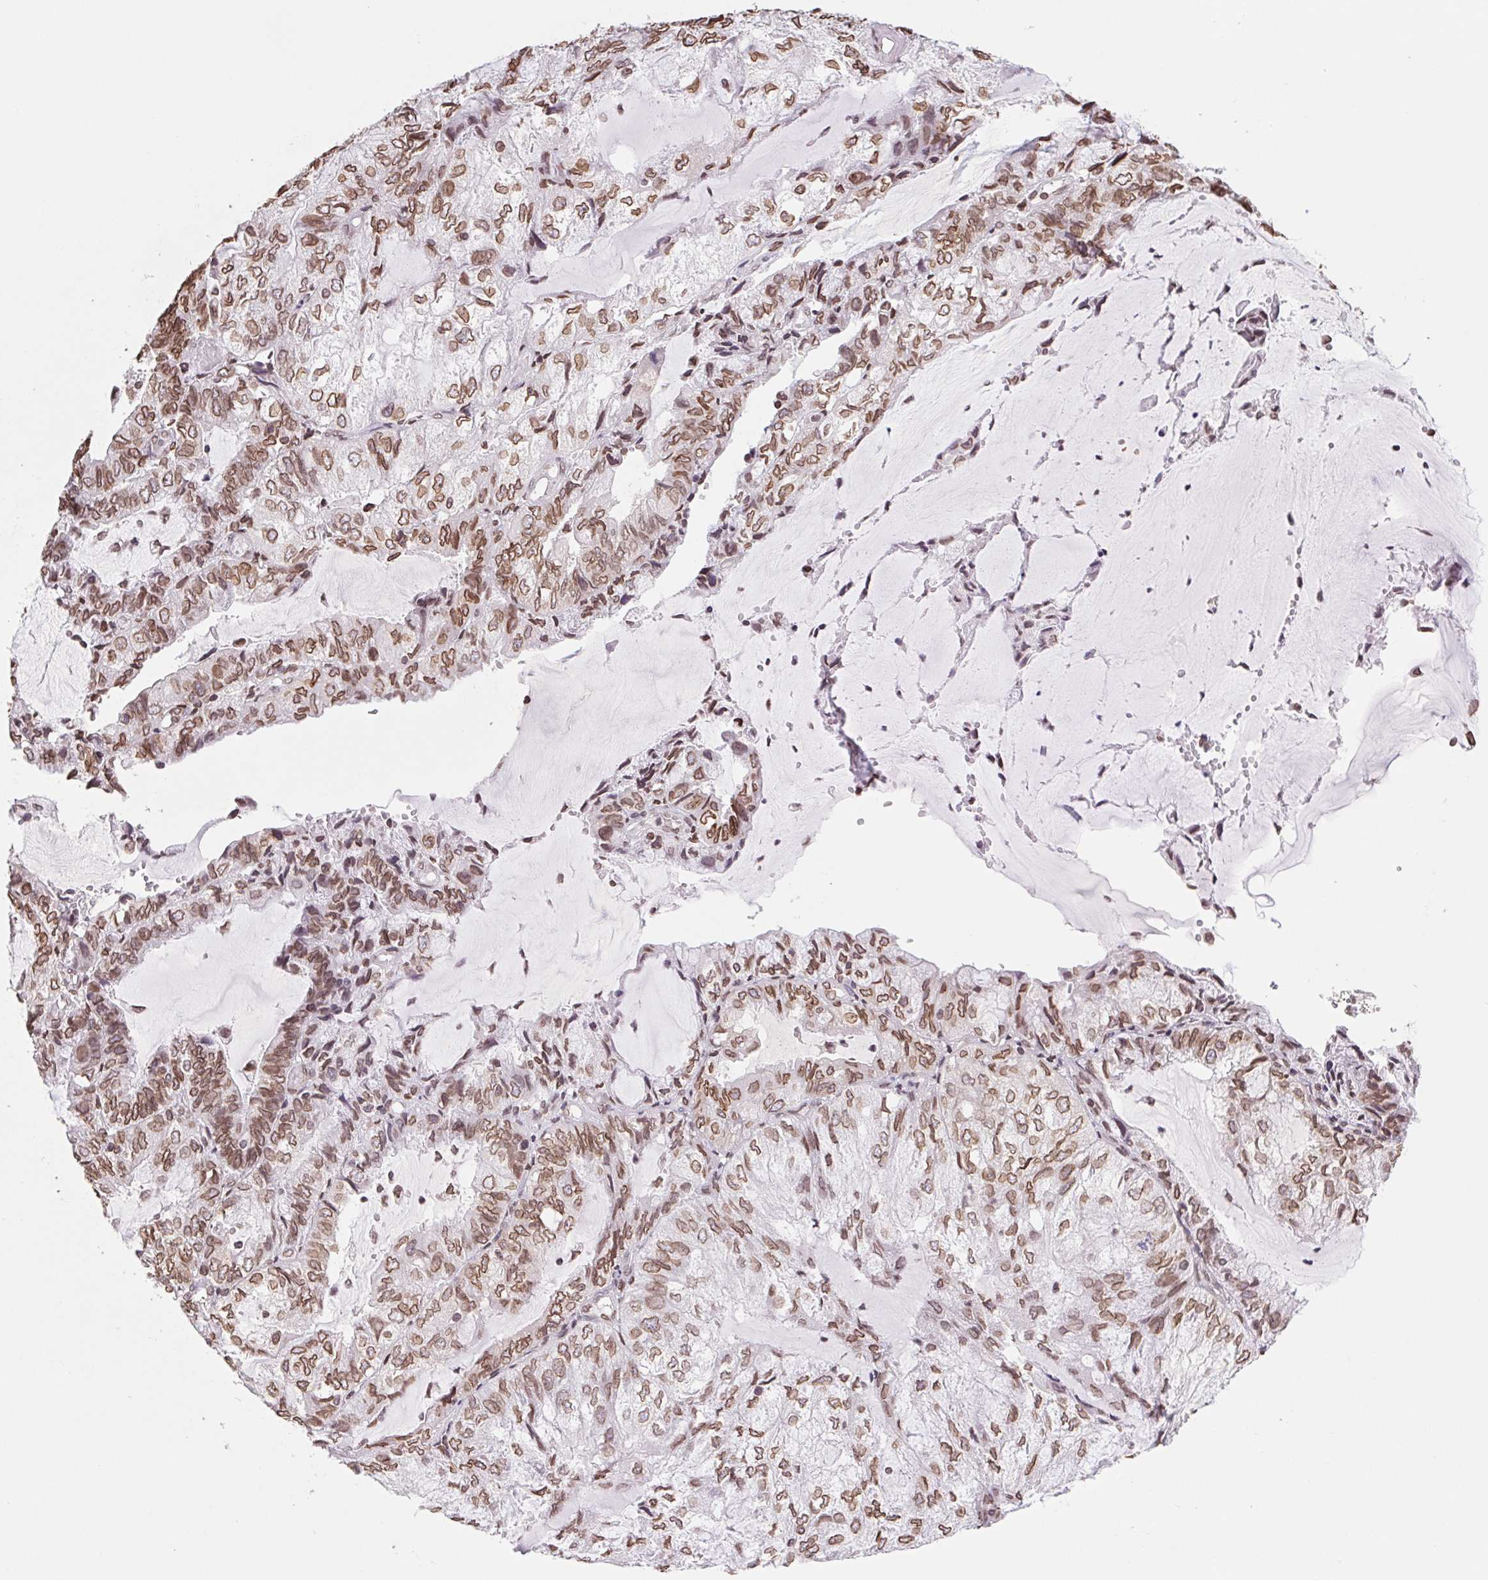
{"staining": {"intensity": "moderate", "quantity": ">75%", "location": "cytoplasmic/membranous,nuclear"}, "tissue": "endometrial cancer", "cell_type": "Tumor cells", "image_type": "cancer", "snomed": [{"axis": "morphology", "description": "Adenocarcinoma, NOS"}, {"axis": "topography", "description": "Endometrium"}], "caption": "Protein staining demonstrates moderate cytoplasmic/membranous and nuclear staining in about >75% of tumor cells in endometrial adenocarcinoma.", "gene": "LMNB2", "patient": {"sex": "female", "age": 81}}